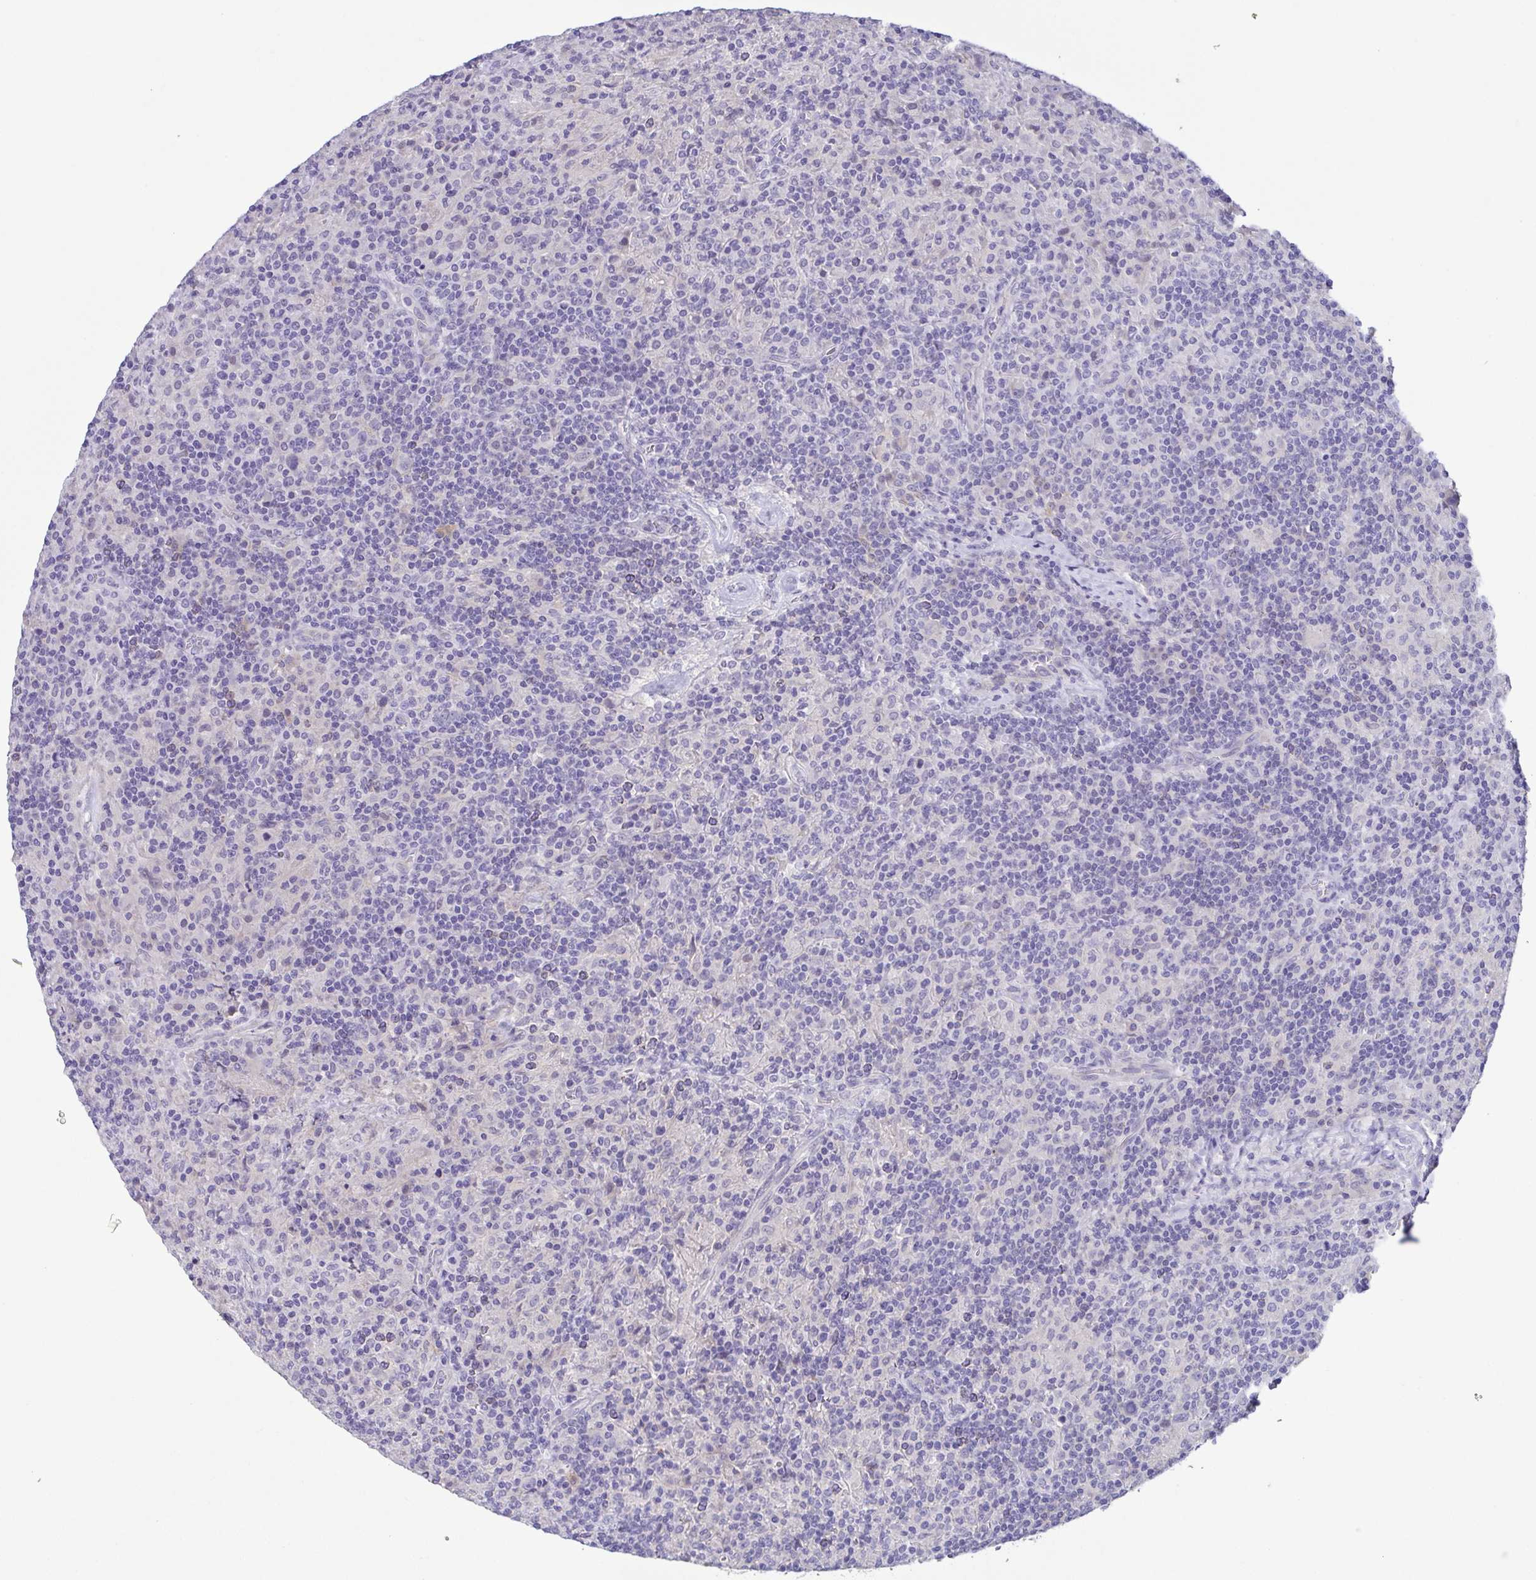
{"staining": {"intensity": "negative", "quantity": "none", "location": "none"}, "tissue": "lymphoma", "cell_type": "Tumor cells", "image_type": "cancer", "snomed": [{"axis": "morphology", "description": "Hodgkin's disease, NOS"}, {"axis": "topography", "description": "Lymph node"}], "caption": "Image shows no significant protein positivity in tumor cells of lymphoma.", "gene": "TERT", "patient": {"sex": "male", "age": 70}}